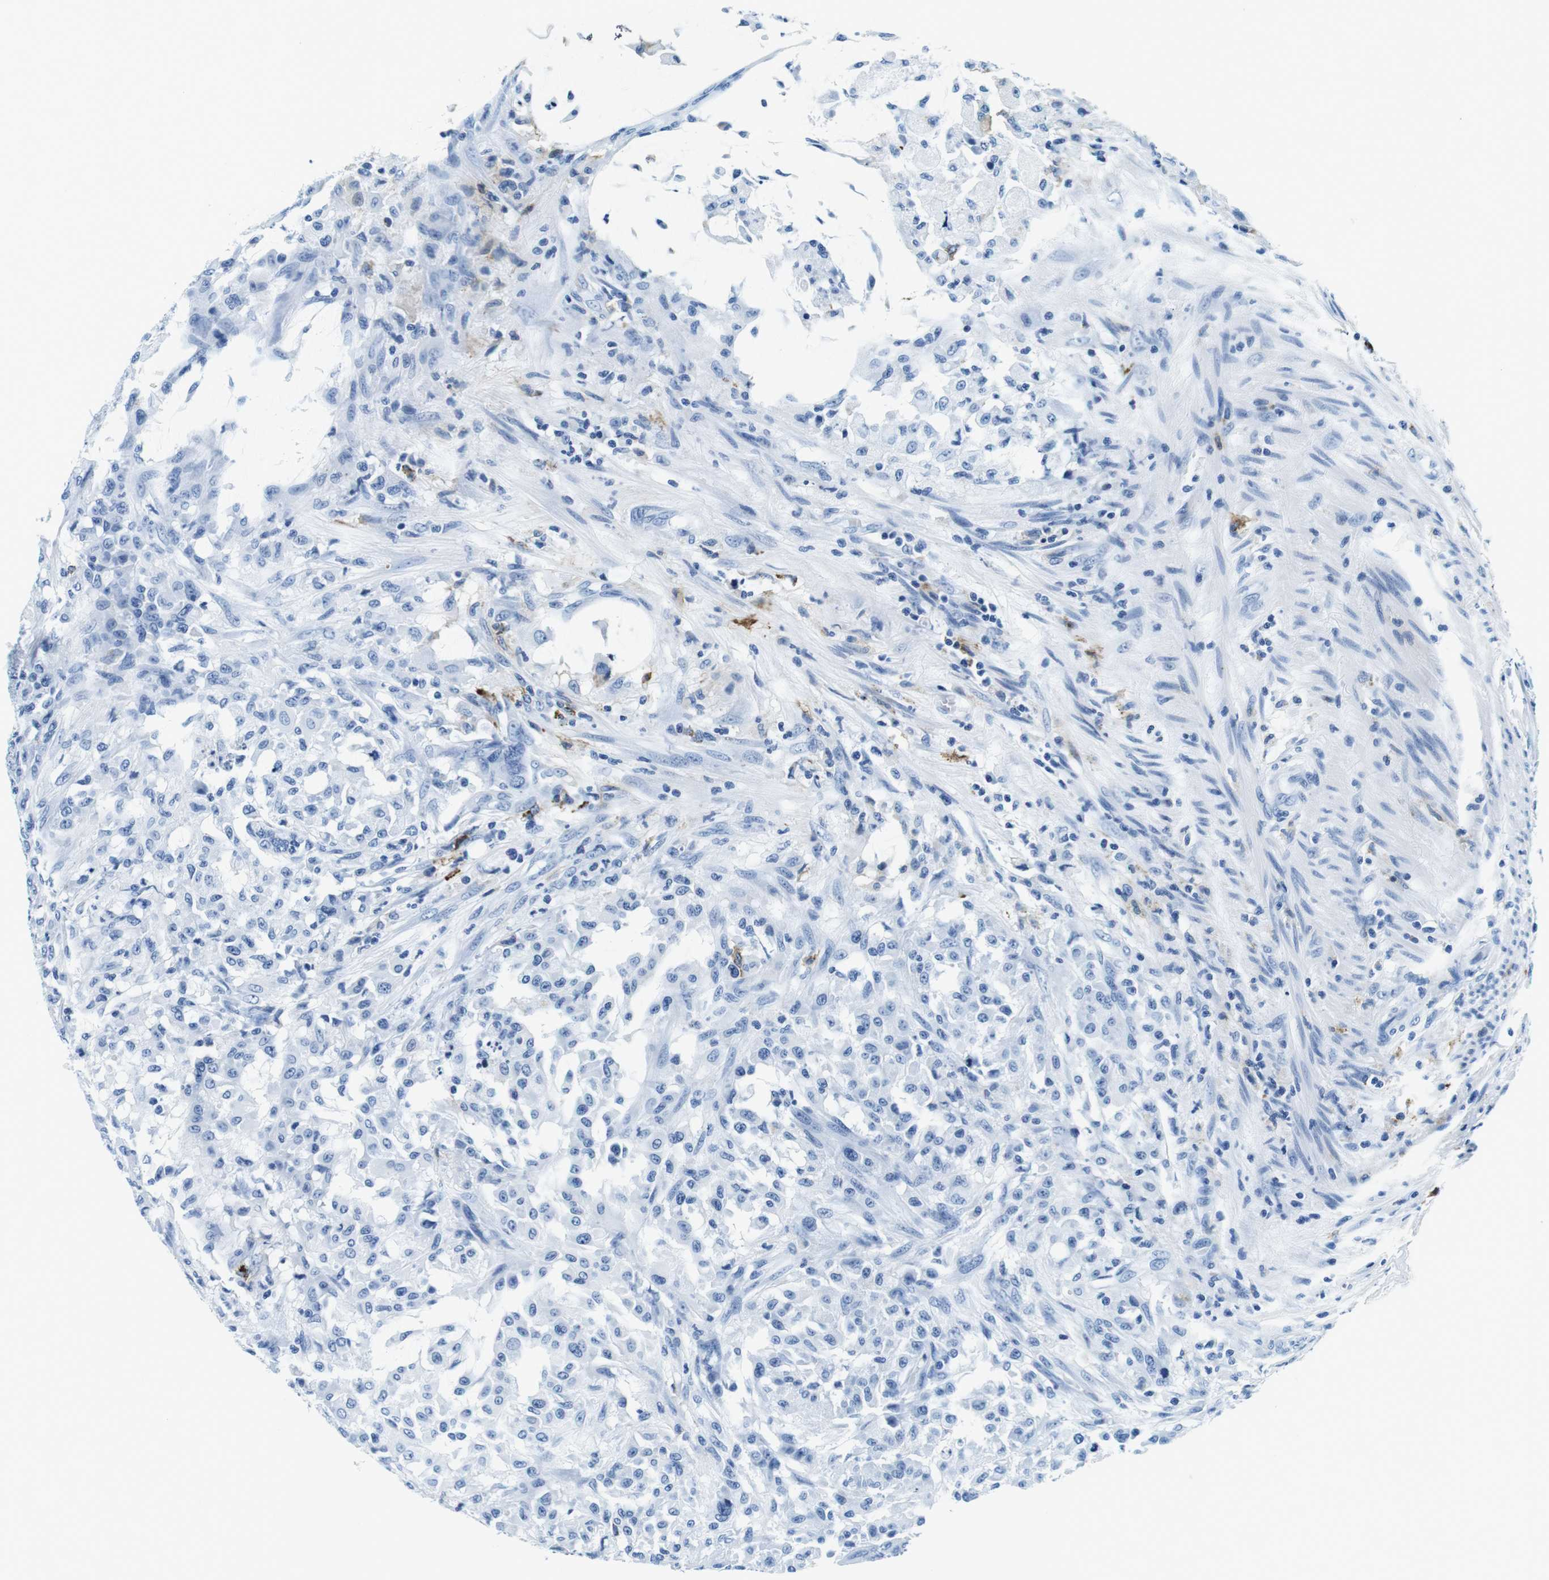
{"staining": {"intensity": "negative", "quantity": "none", "location": "none"}, "tissue": "colorectal cancer", "cell_type": "Tumor cells", "image_type": "cancer", "snomed": [{"axis": "morphology", "description": "Normal tissue, NOS"}, {"axis": "morphology", "description": "Adenocarcinoma, NOS"}, {"axis": "topography", "description": "Rectum"}, {"axis": "topography", "description": "Peripheral nerve tissue"}], "caption": "The micrograph demonstrates no significant staining in tumor cells of adenocarcinoma (colorectal).", "gene": "HLA-DRB1", "patient": {"sex": "male", "age": 92}}